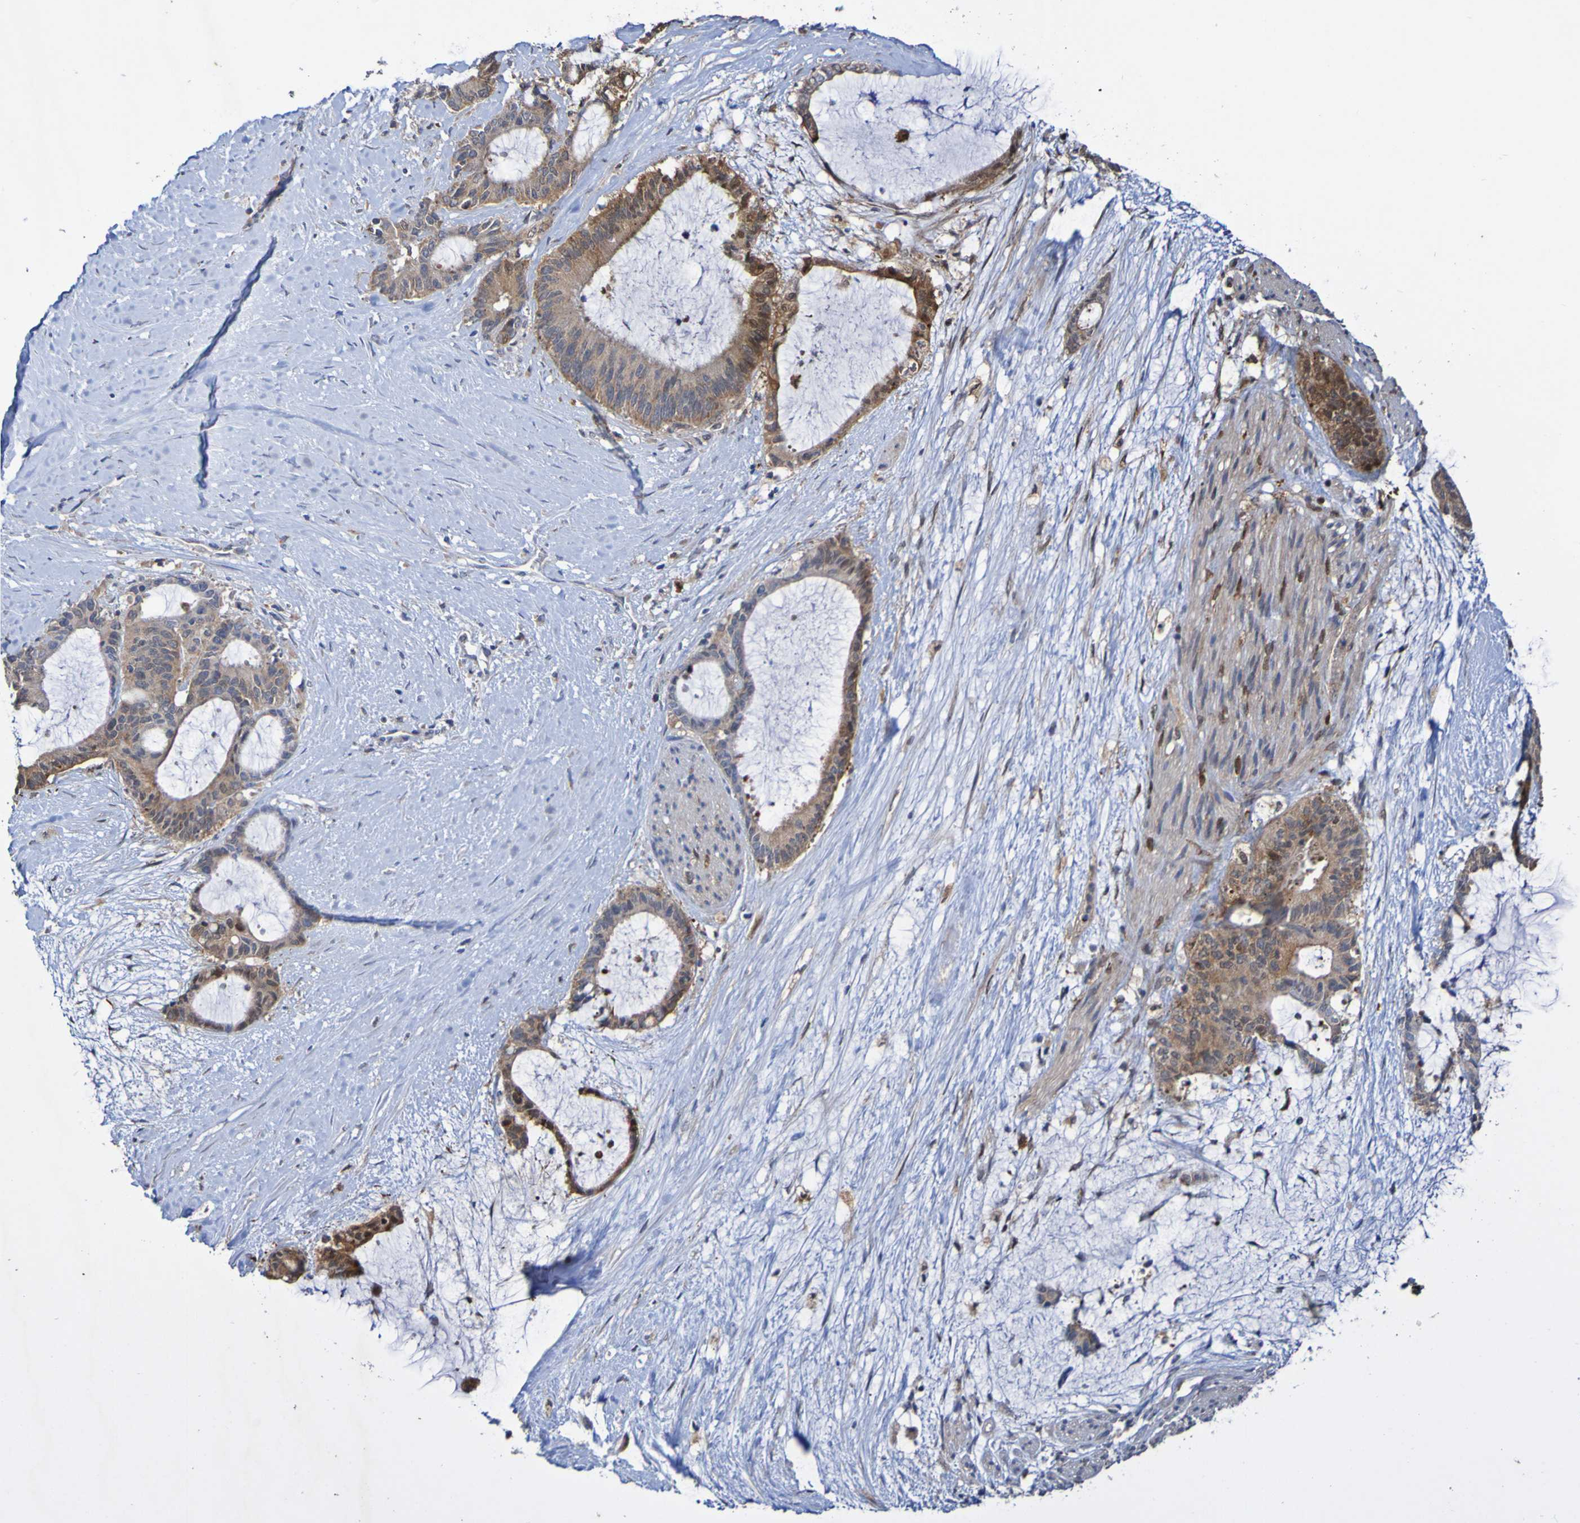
{"staining": {"intensity": "moderate", "quantity": ">75%", "location": "cytoplasmic/membranous,nuclear"}, "tissue": "liver cancer", "cell_type": "Tumor cells", "image_type": "cancer", "snomed": [{"axis": "morphology", "description": "Cholangiocarcinoma"}, {"axis": "topography", "description": "Liver"}], "caption": "Cholangiocarcinoma (liver) was stained to show a protein in brown. There is medium levels of moderate cytoplasmic/membranous and nuclear positivity in about >75% of tumor cells. The staining was performed using DAB (3,3'-diaminobenzidine), with brown indicating positive protein expression. Nuclei are stained blue with hematoxylin.", "gene": "C3orf18", "patient": {"sex": "female", "age": 73}}